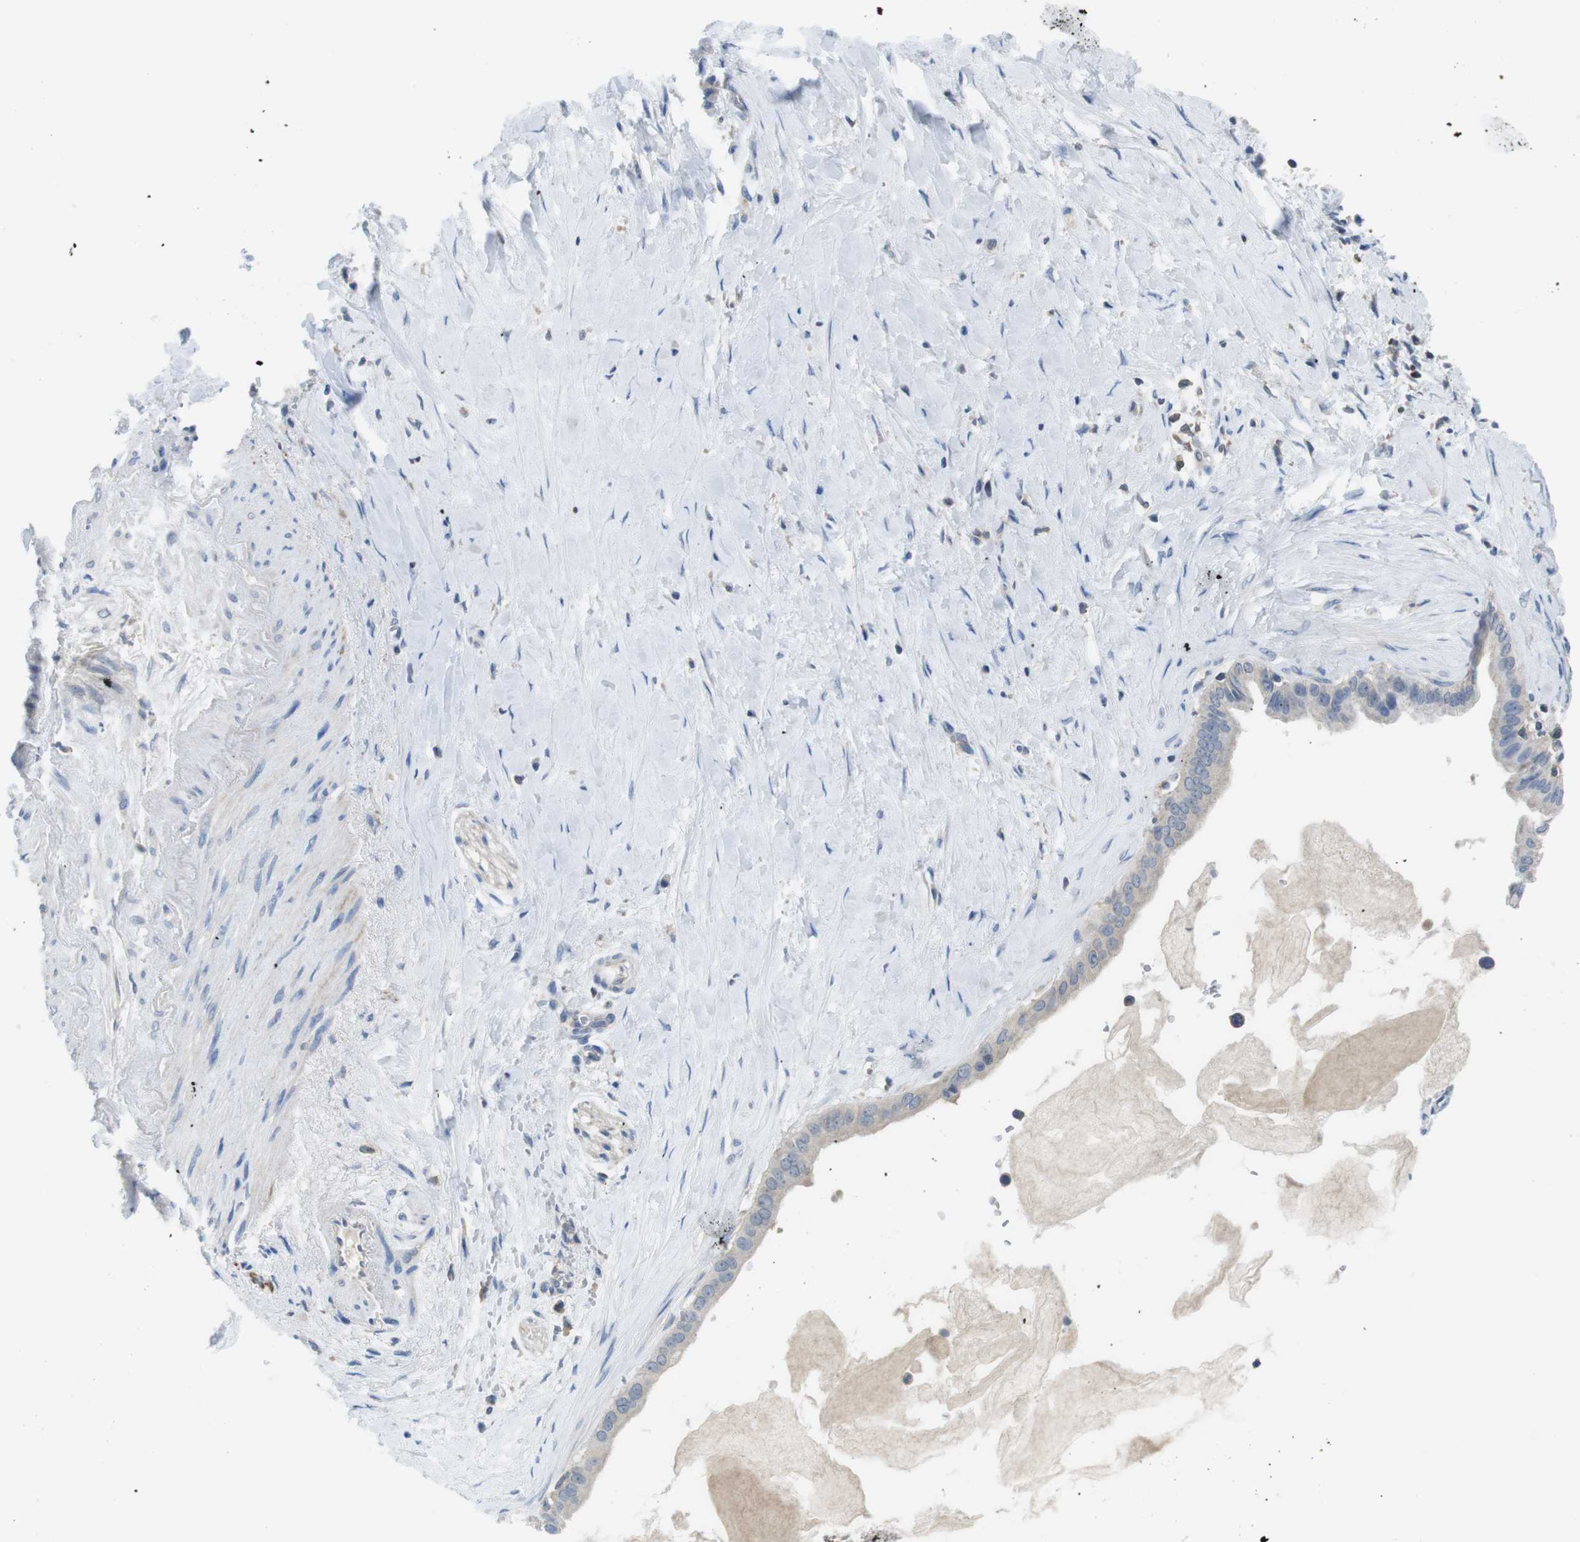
{"staining": {"intensity": "negative", "quantity": "none", "location": "none"}, "tissue": "pancreatic cancer", "cell_type": "Tumor cells", "image_type": "cancer", "snomed": [{"axis": "morphology", "description": "Adenocarcinoma, NOS"}, {"axis": "topography", "description": "Pancreas"}], "caption": "An image of adenocarcinoma (pancreatic) stained for a protein exhibits no brown staining in tumor cells.", "gene": "PIK3CD", "patient": {"sex": "male", "age": 55}}